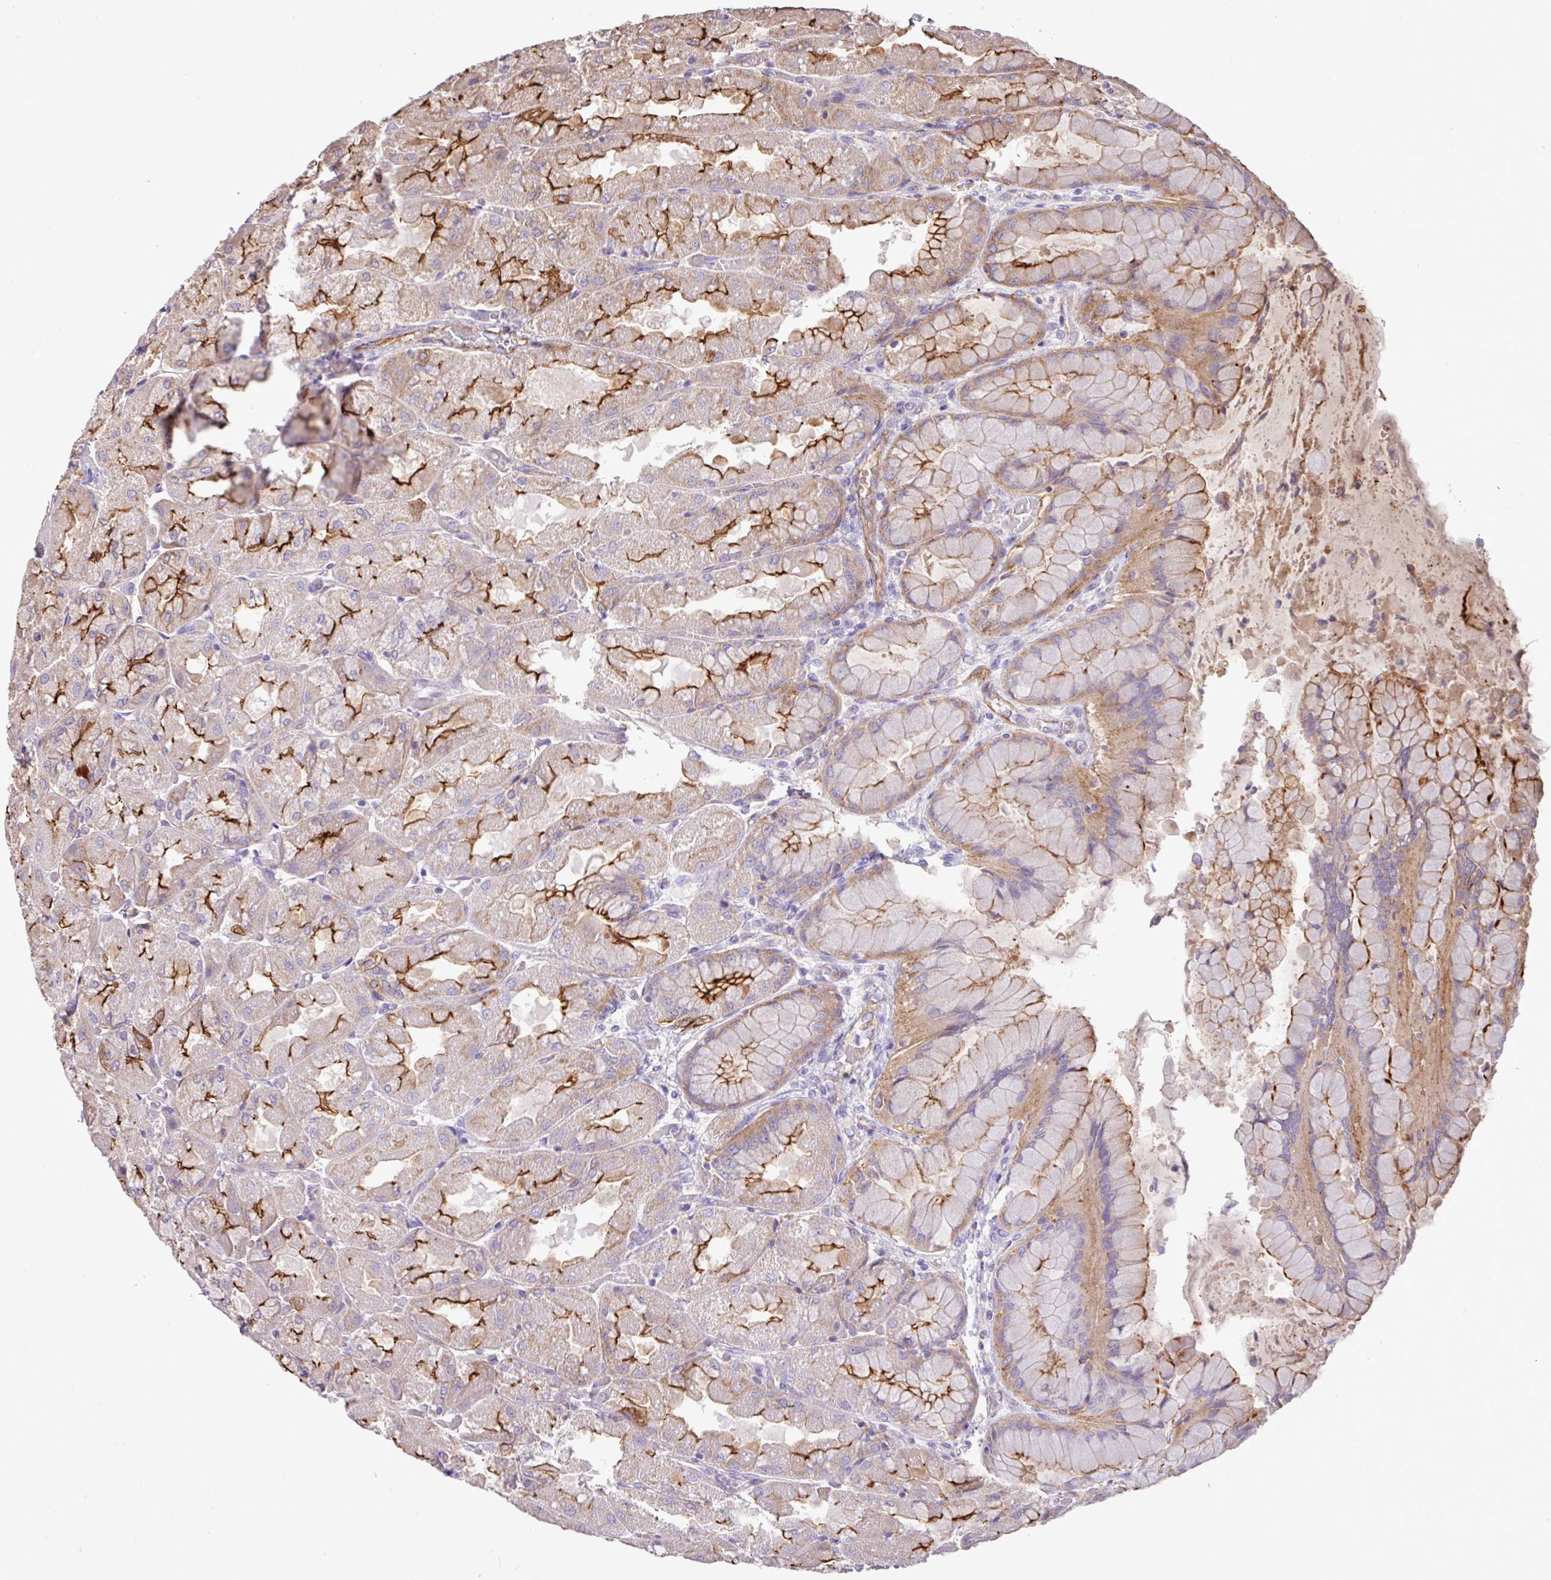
{"staining": {"intensity": "strong", "quantity": "25%-75%", "location": "cytoplasmic/membranous"}, "tissue": "stomach", "cell_type": "Glandular cells", "image_type": "normal", "snomed": [{"axis": "morphology", "description": "Normal tissue, NOS"}, {"axis": "topography", "description": "Stomach"}], "caption": "Stomach stained for a protein reveals strong cytoplasmic/membranous positivity in glandular cells. Using DAB (brown) and hematoxylin (blue) stains, captured at high magnification using brightfield microscopy.", "gene": "LRRC53", "patient": {"sex": "female", "age": 61}}